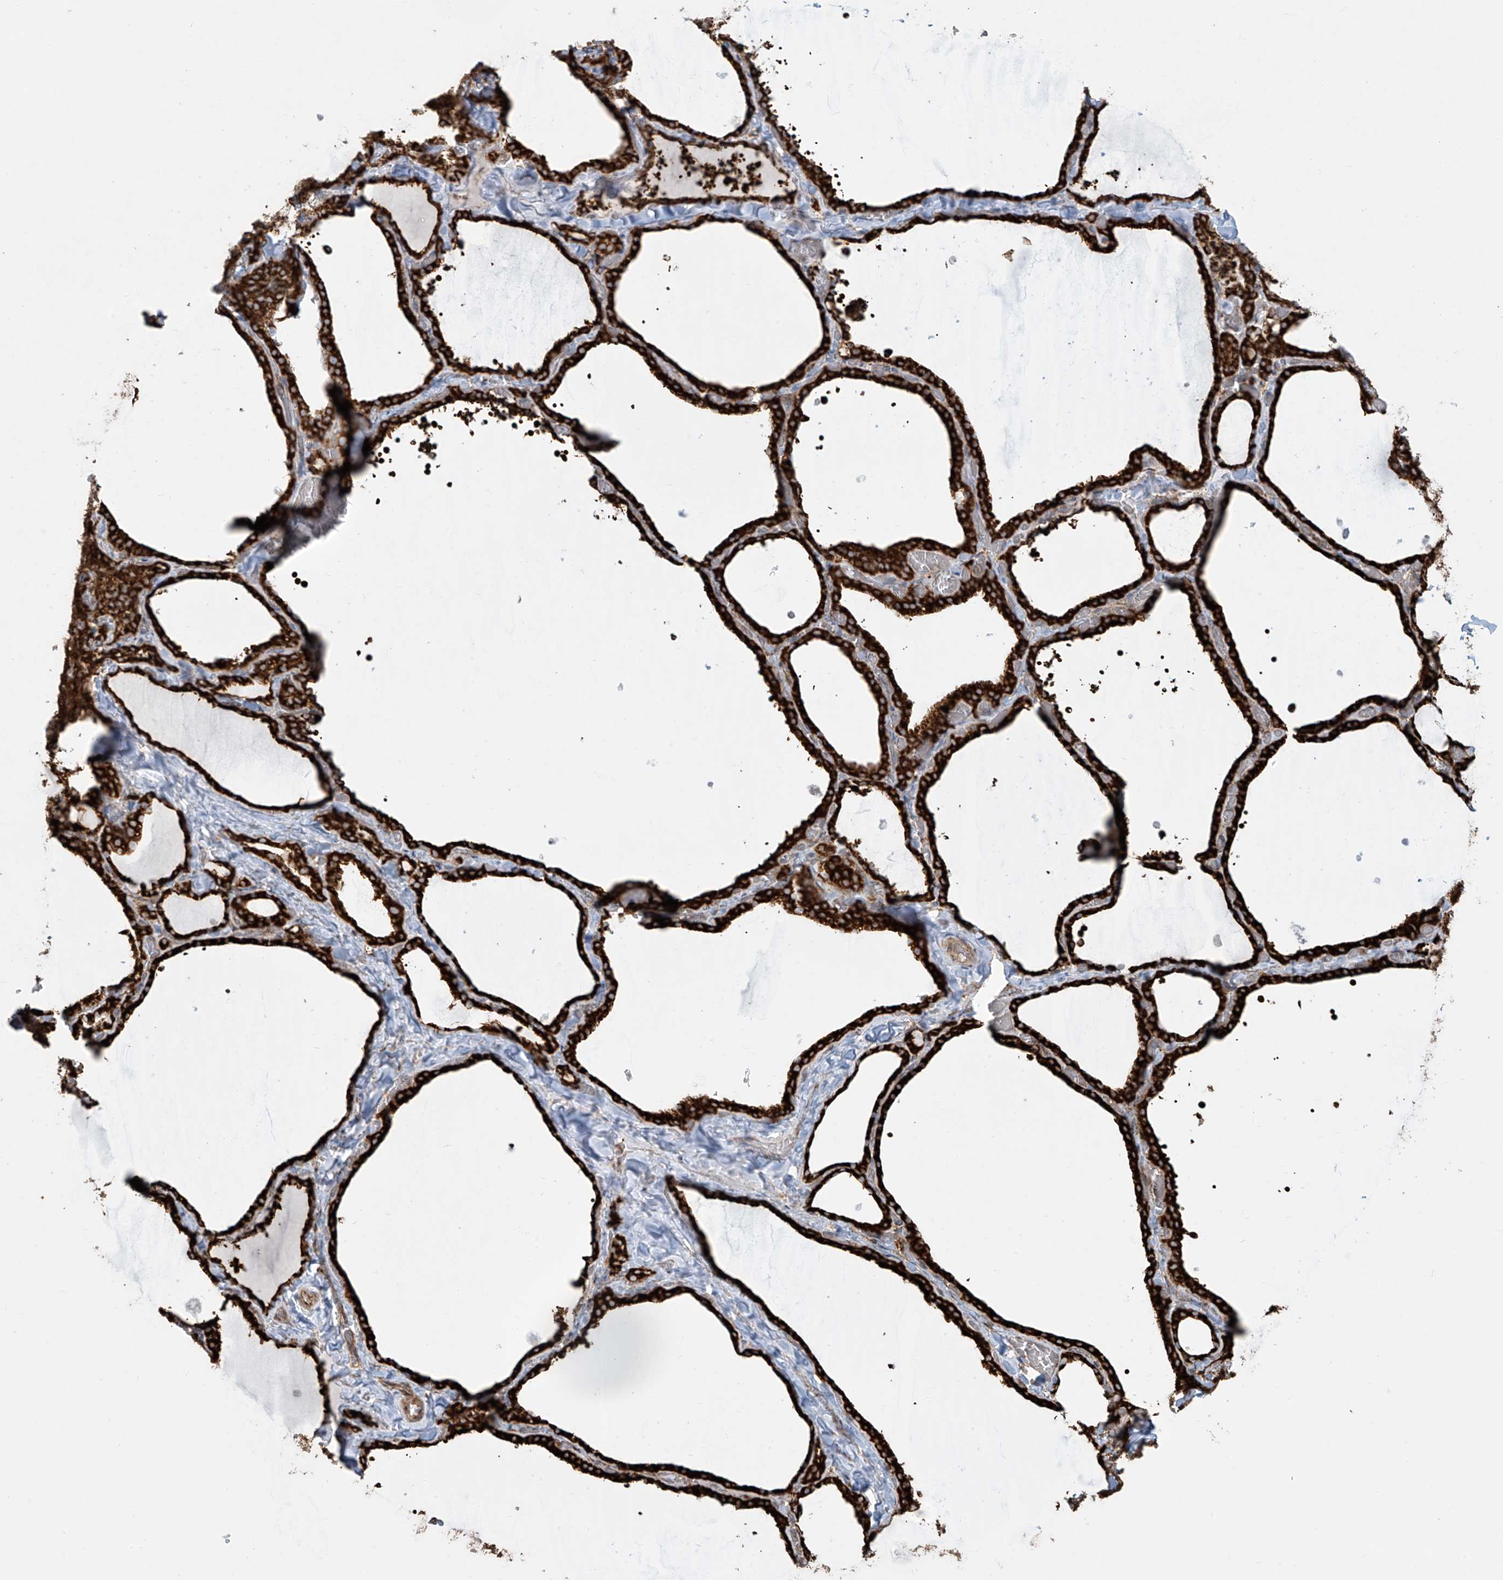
{"staining": {"intensity": "strong", "quantity": ">75%", "location": "cytoplasmic/membranous"}, "tissue": "thyroid gland", "cell_type": "Glandular cells", "image_type": "normal", "snomed": [{"axis": "morphology", "description": "Normal tissue, NOS"}, {"axis": "topography", "description": "Thyroid gland"}], "caption": "An image showing strong cytoplasmic/membranous positivity in approximately >75% of glandular cells in benign thyroid gland, as visualized by brown immunohistochemical staining.", "gene": "MX1", "patient": {"sex": "female", "age": 22}}